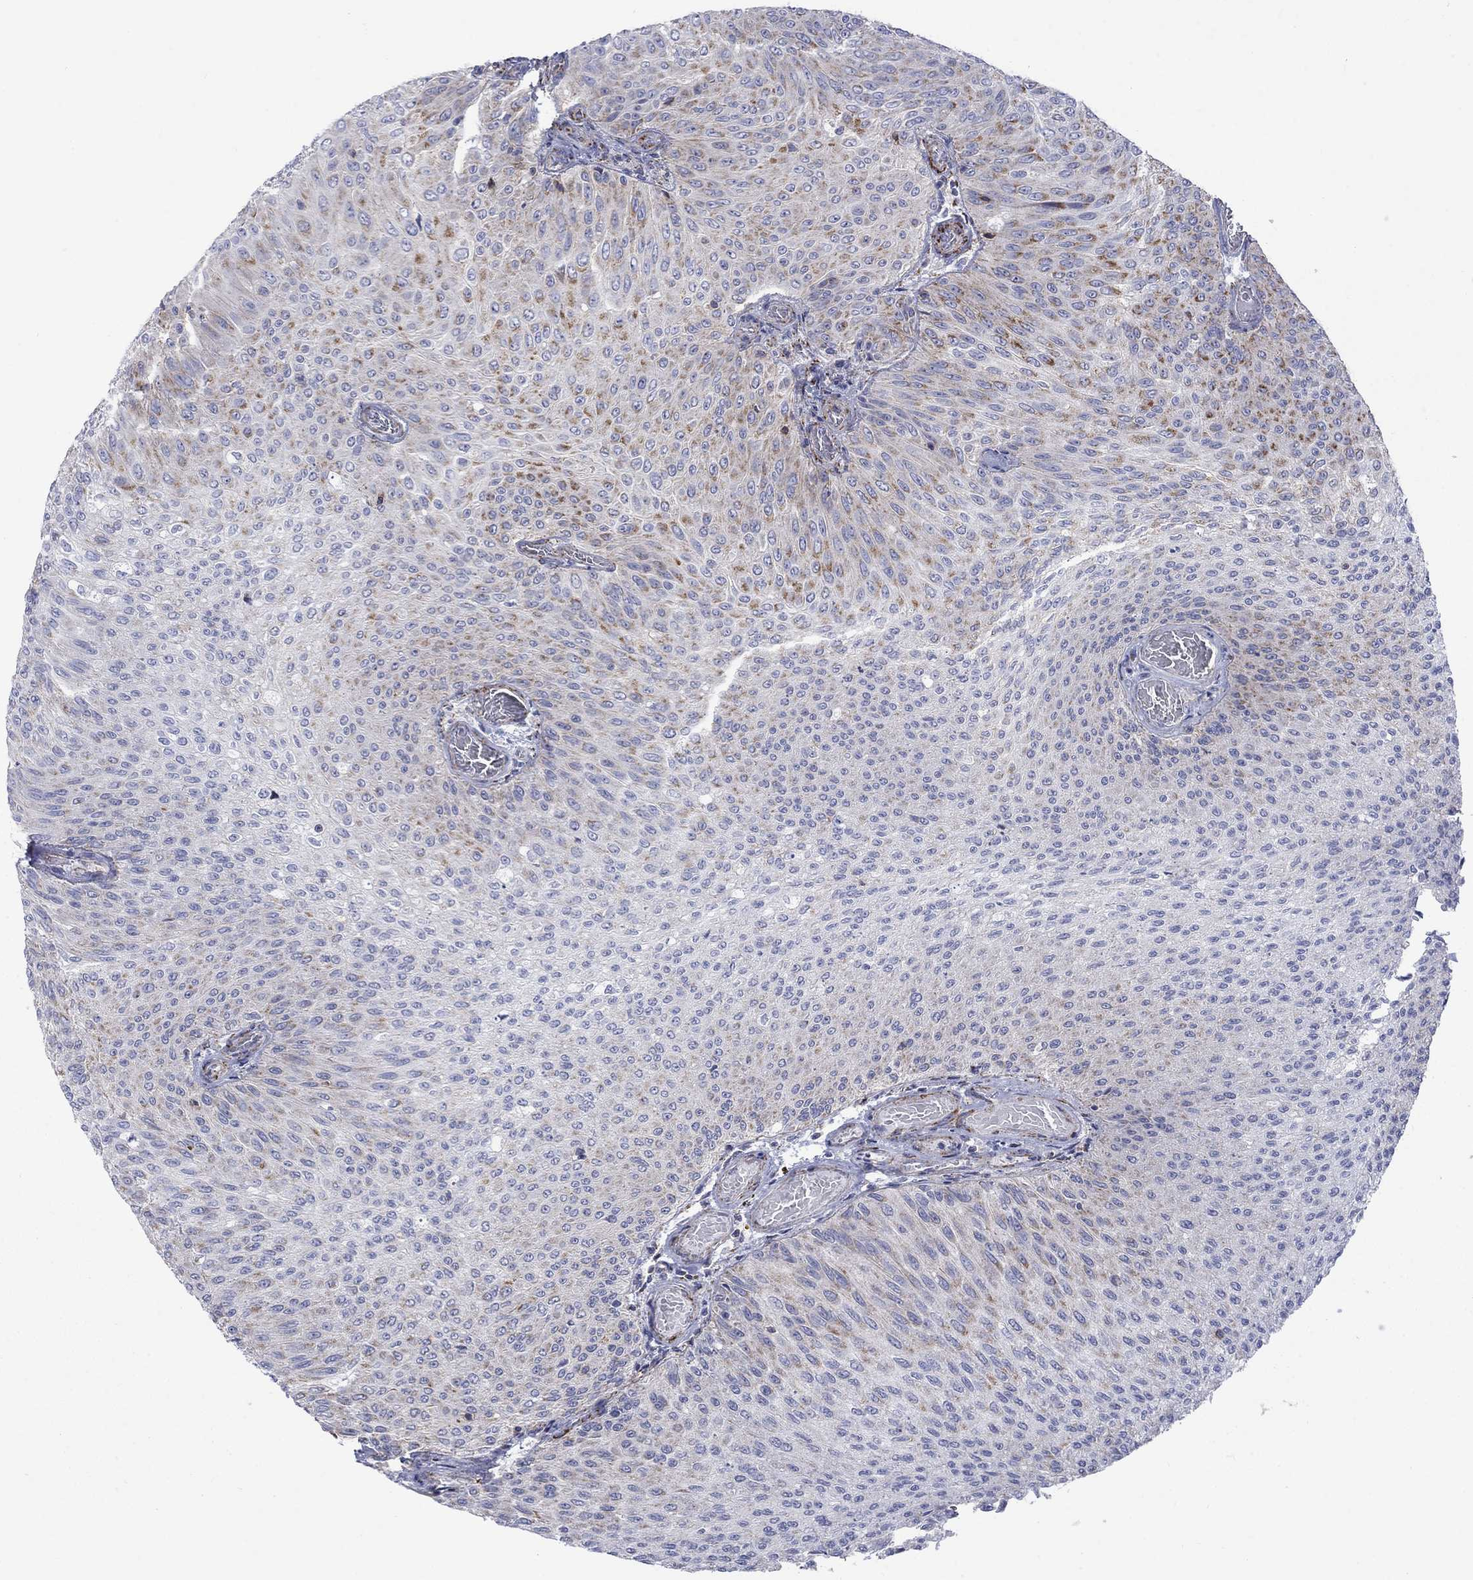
{"staining": {"intensity": "moderate", "quantity": "<25%", "location": "cytoplasmic/membranous"}, "tissue": "urothelial cancer", "cell_type": "Tumor cells", "image_type": "cancer", "snomed": [{"axis": "morphology", "description": "Urothelial carcinoma, Low grade"}, {"axis": "topography", "description": "Ureter, NOS"}, {"axis": "topography", "description": "Urinary bladder"}], "caption": "Moderate cytoplasmic/membranous protein expression is identified in about <25% of tumor cells in urothelial carcinoma (low-grade).", "gene": "CISD1", "patient": {"sex": "male", "age": 78}}